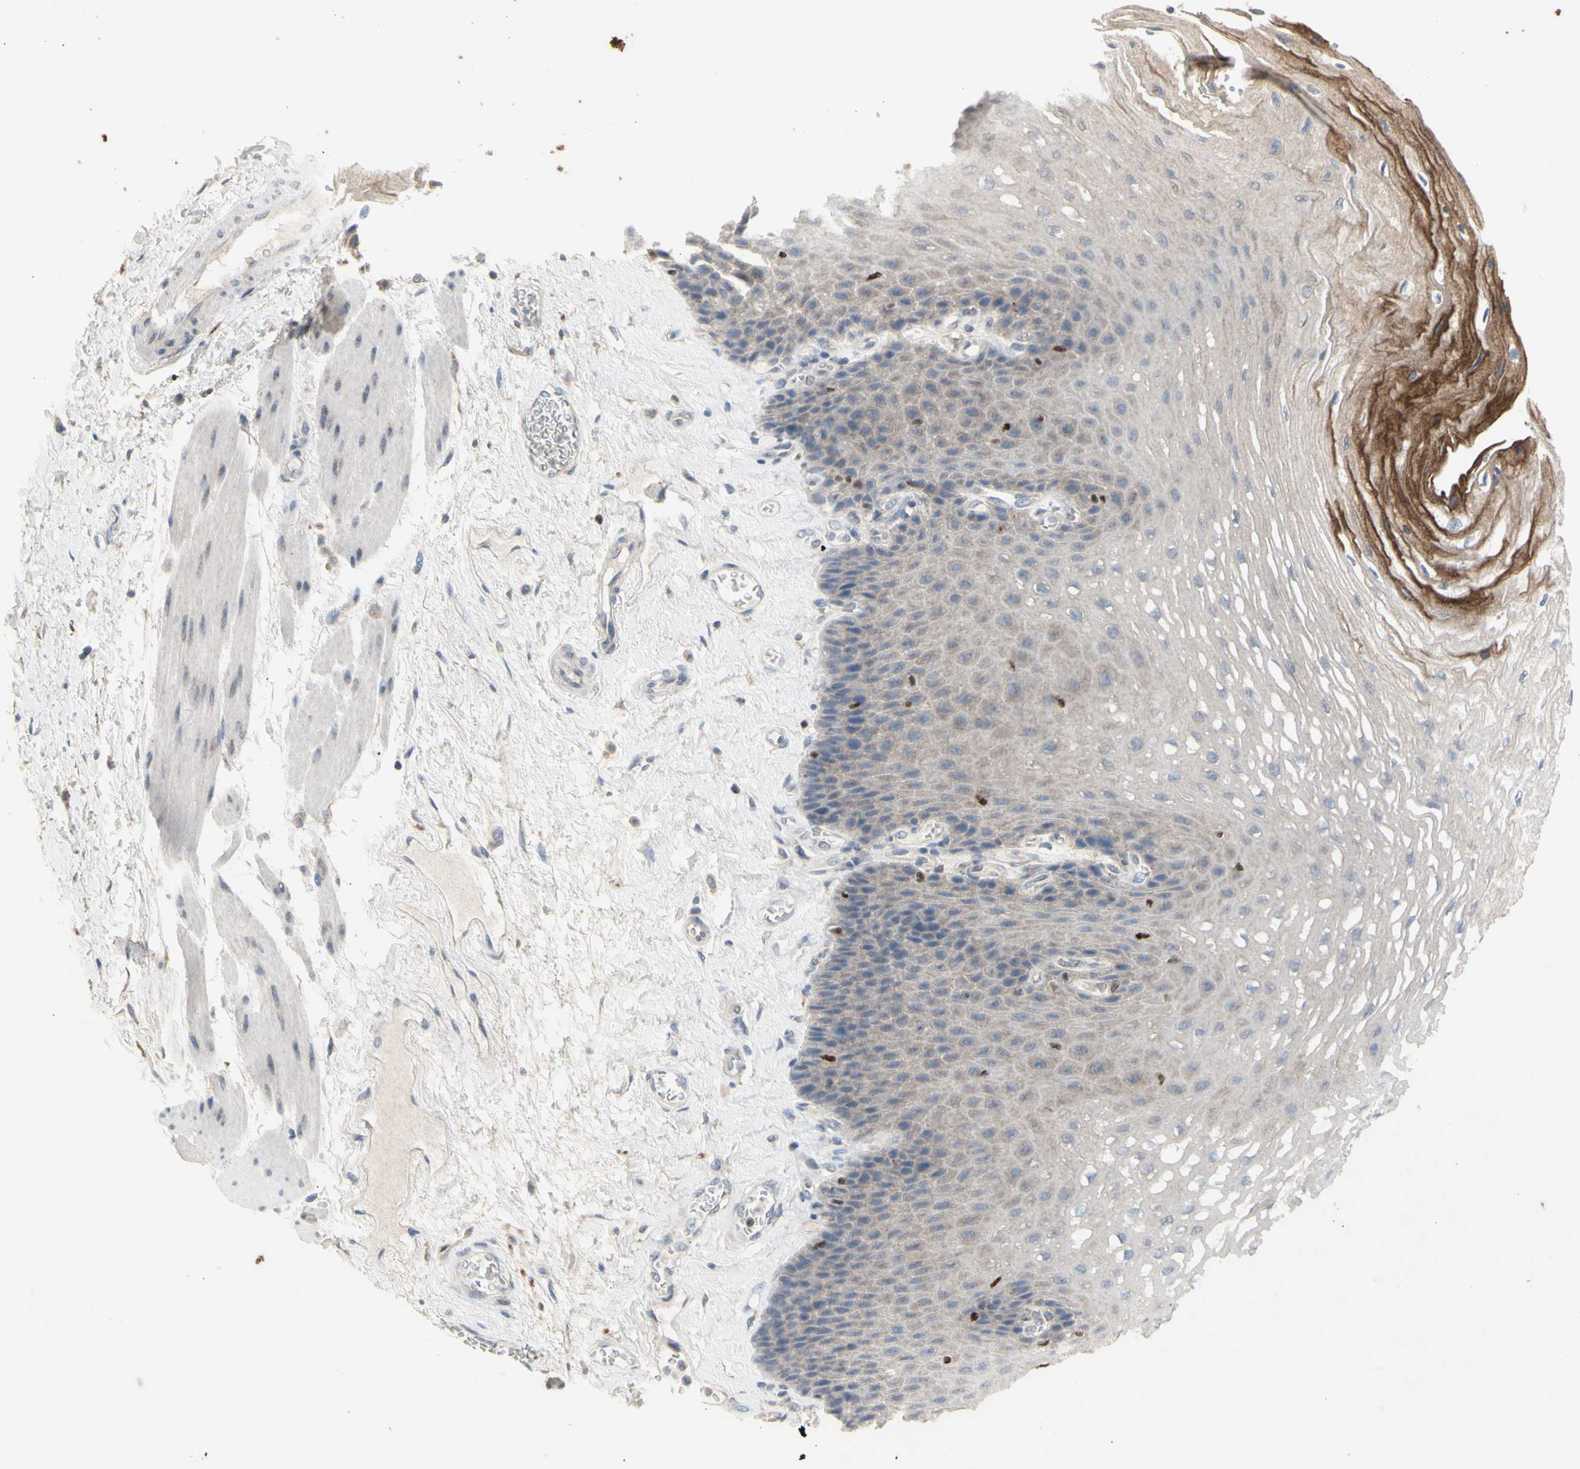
{"staining": {"intensity": "weak", "quantity": ">75%", "location": "cytoplasmic/membranous"}, "tissue": "esophagus", "cell_type": "Squamous epithelial cells", "image_type": "normal", "snomed": [{"axis": "morphology", "description": "Normal tissue, NOS"}, {"axis": "topography", "description": "Esophagus"}], "caption": "Immunohistochemistry (IHC) of normal esophagus demonstrates low levels of weak cytoplasmic/membranous positivity in approximately >75% of squamous epithelial cells. The protein of interest is stained brown, and the nuclei are stained in blue (DAB (3,3'-diaminobenzidine) IHC with brightfield microscopy, high magnification).", "gene": "NLRP1", "patient": {"sex": "female", "age": 72}}